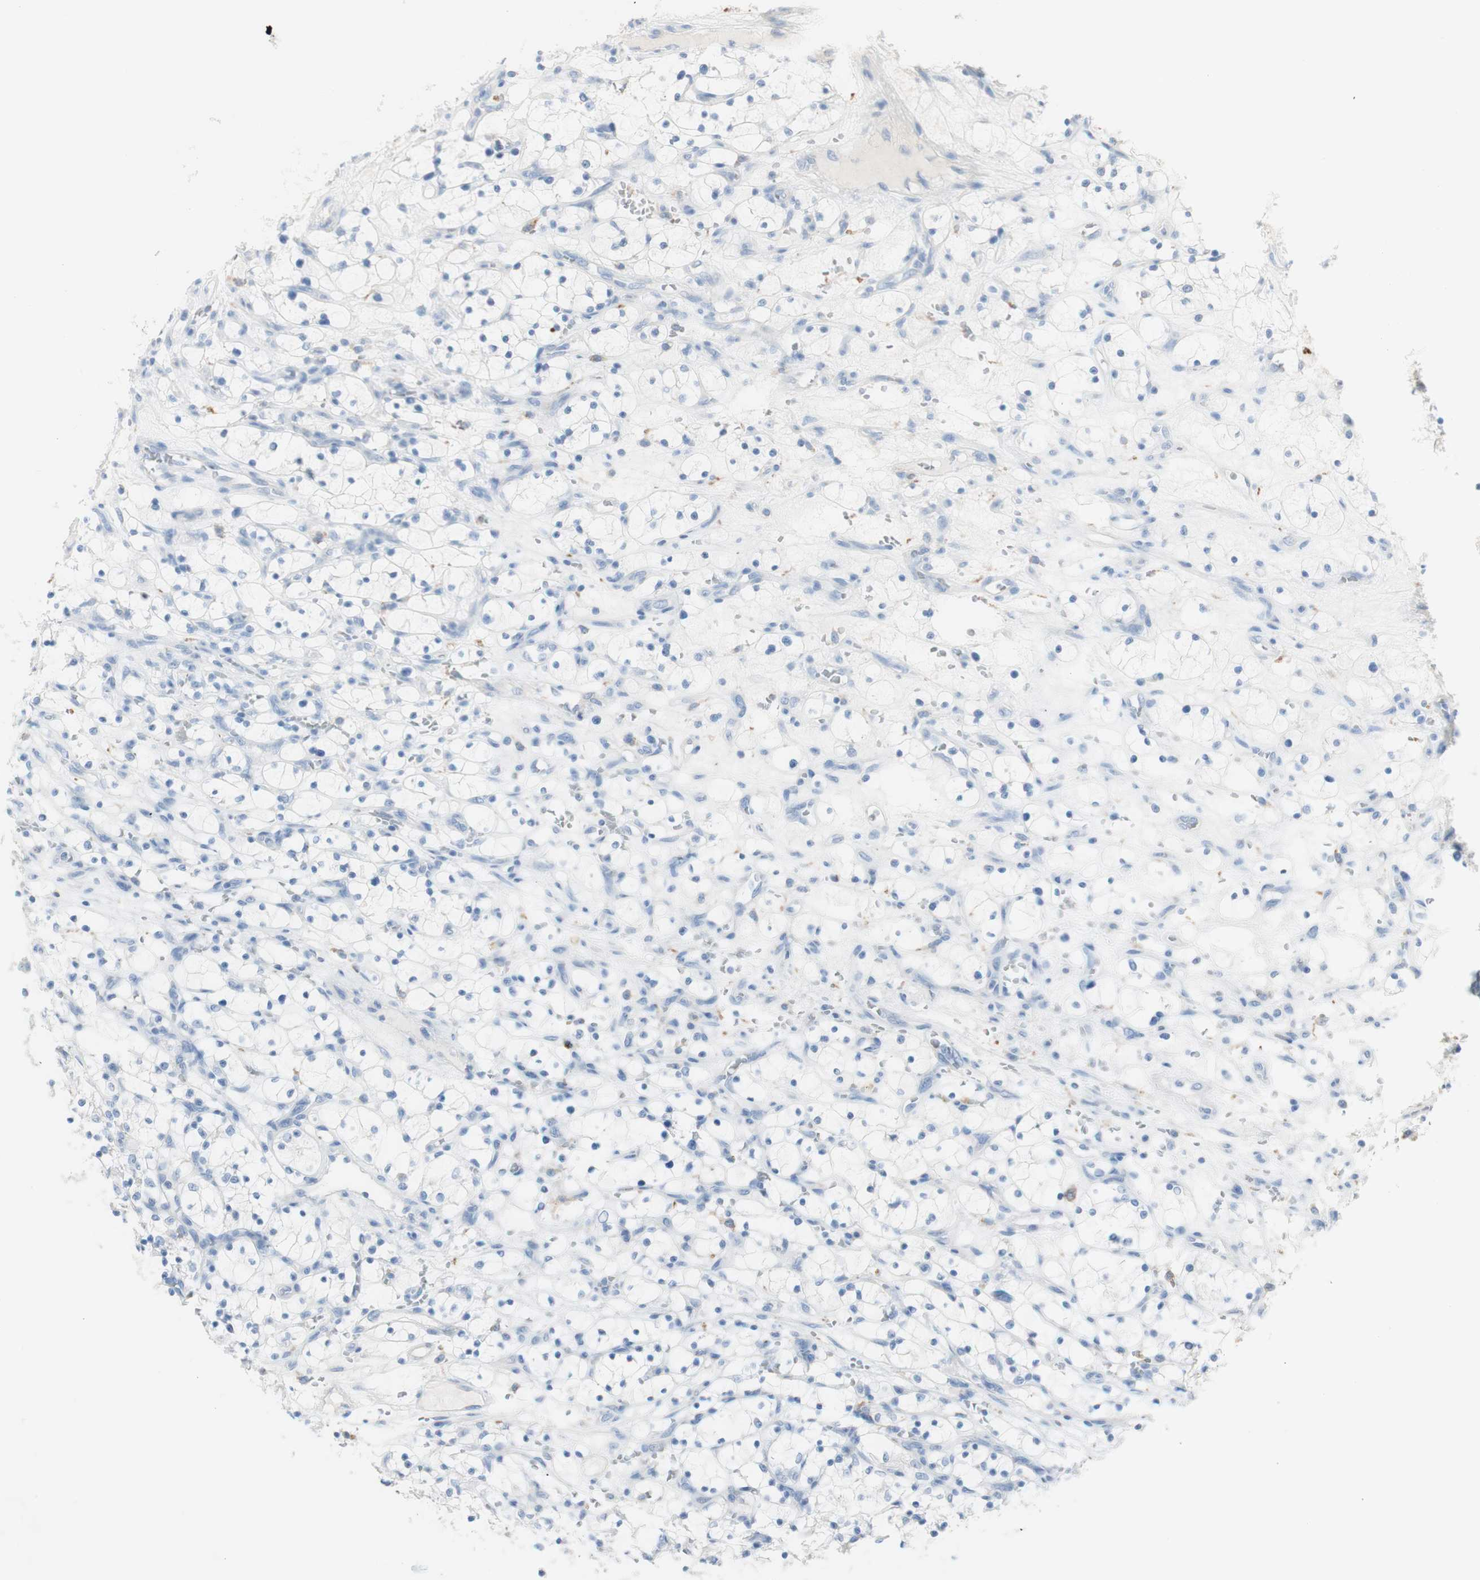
{"staining": {"intensity": "negative", "quantity": "none", "location": "none"}, "tissue": "renal cancer", "cell_type": "Tumor cells", "image_type": "cancer", "snomed": [{"axis": "morphology", "description": "Adenocarcinoma, NOS"}, {"axis": "topography", "description": "Kidney"}], "caption": "This is an IHC histopathology image of adenocarcinoma (renal). There is no staining in tumor cells.", "gene": "ART3", "patient": {"sex": "female", "age": 69}}